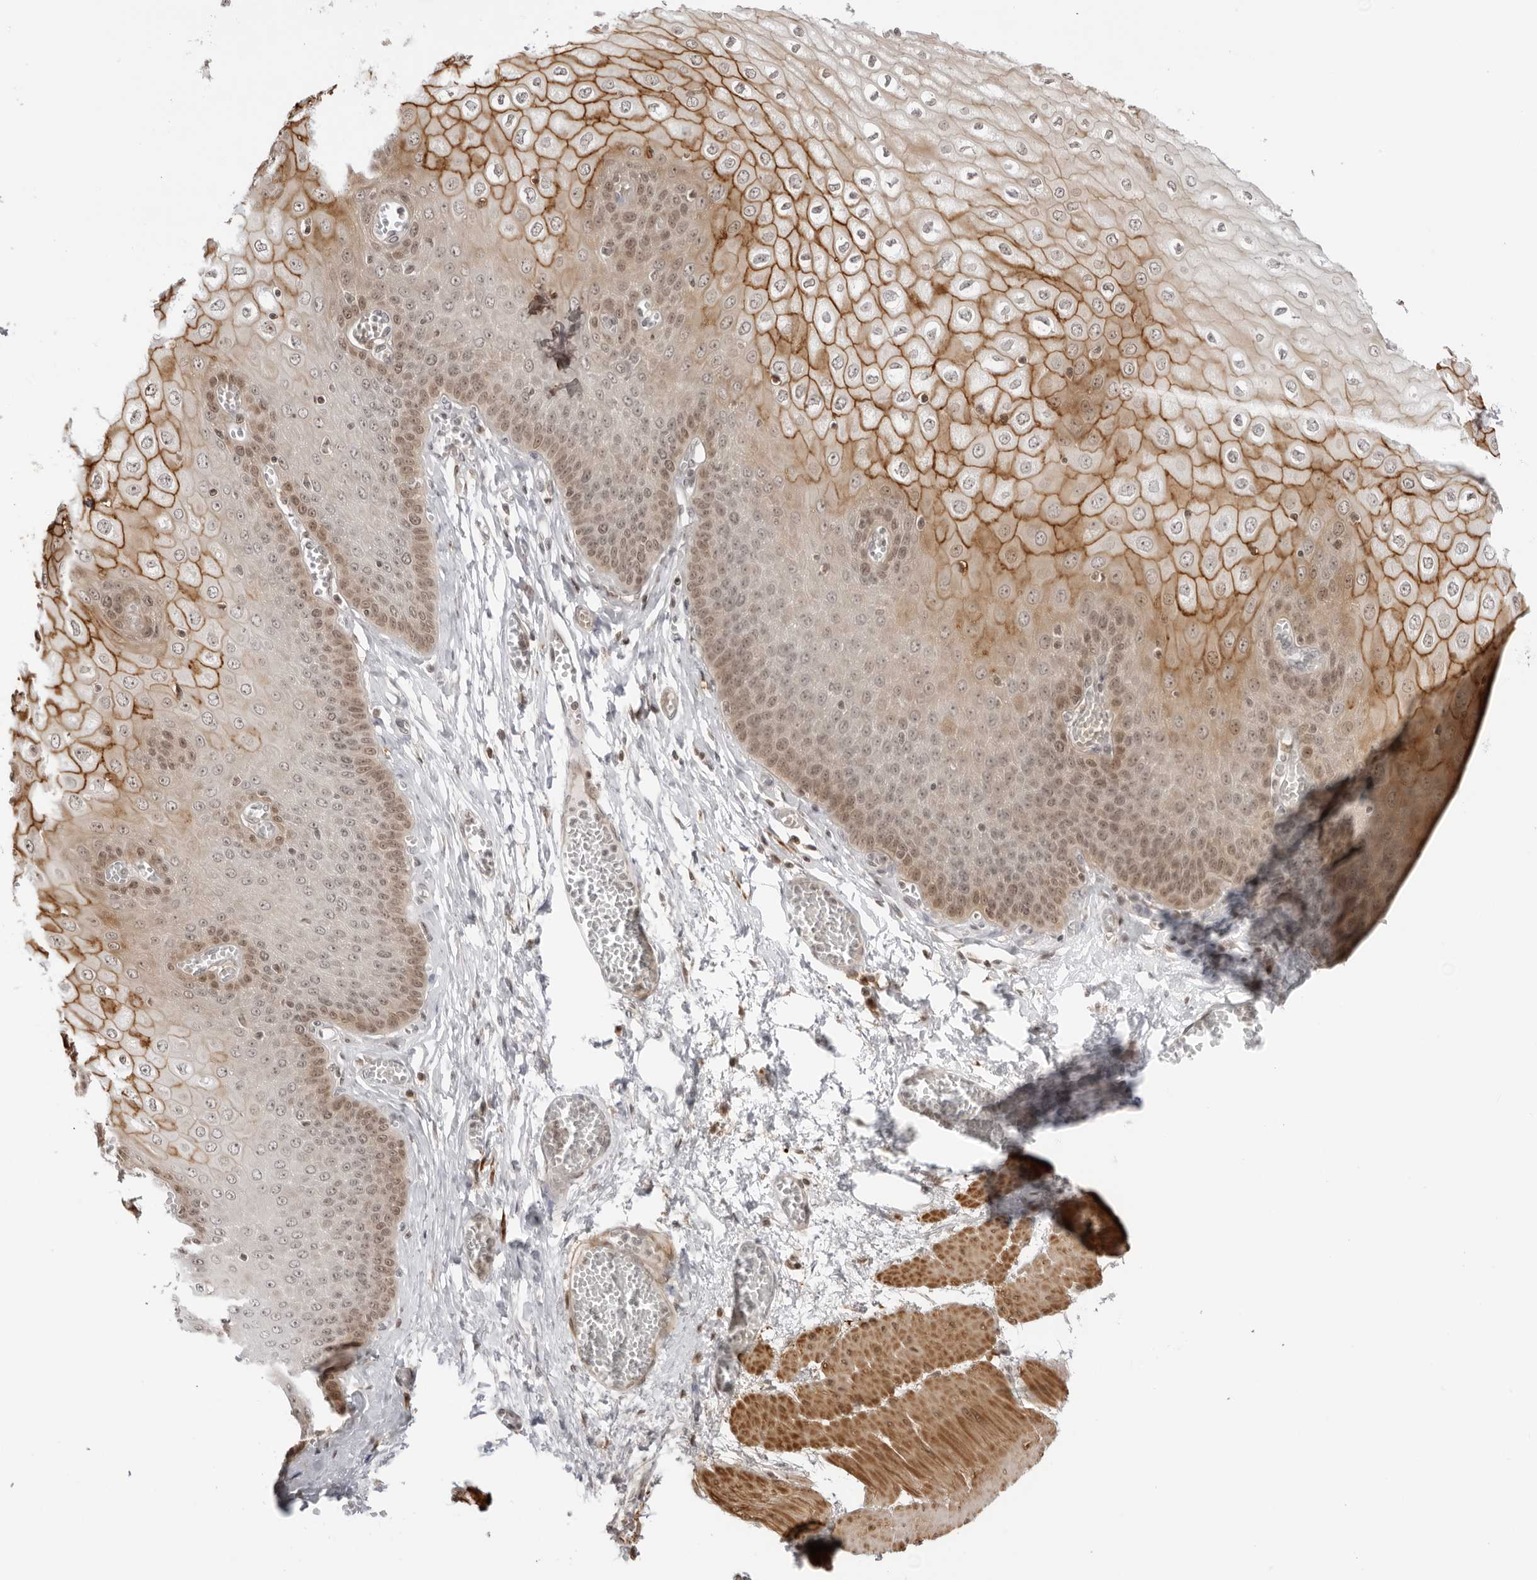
{"staining": {"intensity": "moderate", "quantity": ">75%", "location": "cytoplasmic/membranous,nuclear"}, "tissue": "esophagus", "cell_type": "Squamous epithelial cells", "image_type": "normal", "snomed": [{"axis": "morphology", "description": "Normal tissue, NOS"}, {"axis": "topography", "description": "Esophagus"}], "caption": "Immunohistochemical staining of normal esophagus reveals moderate cytoplasmic/membranous,nuclear protein staining in about >75% of squamous epithelial cells.", "gene": "RNF146", "patient": {"sex": "male", "age": 60}}